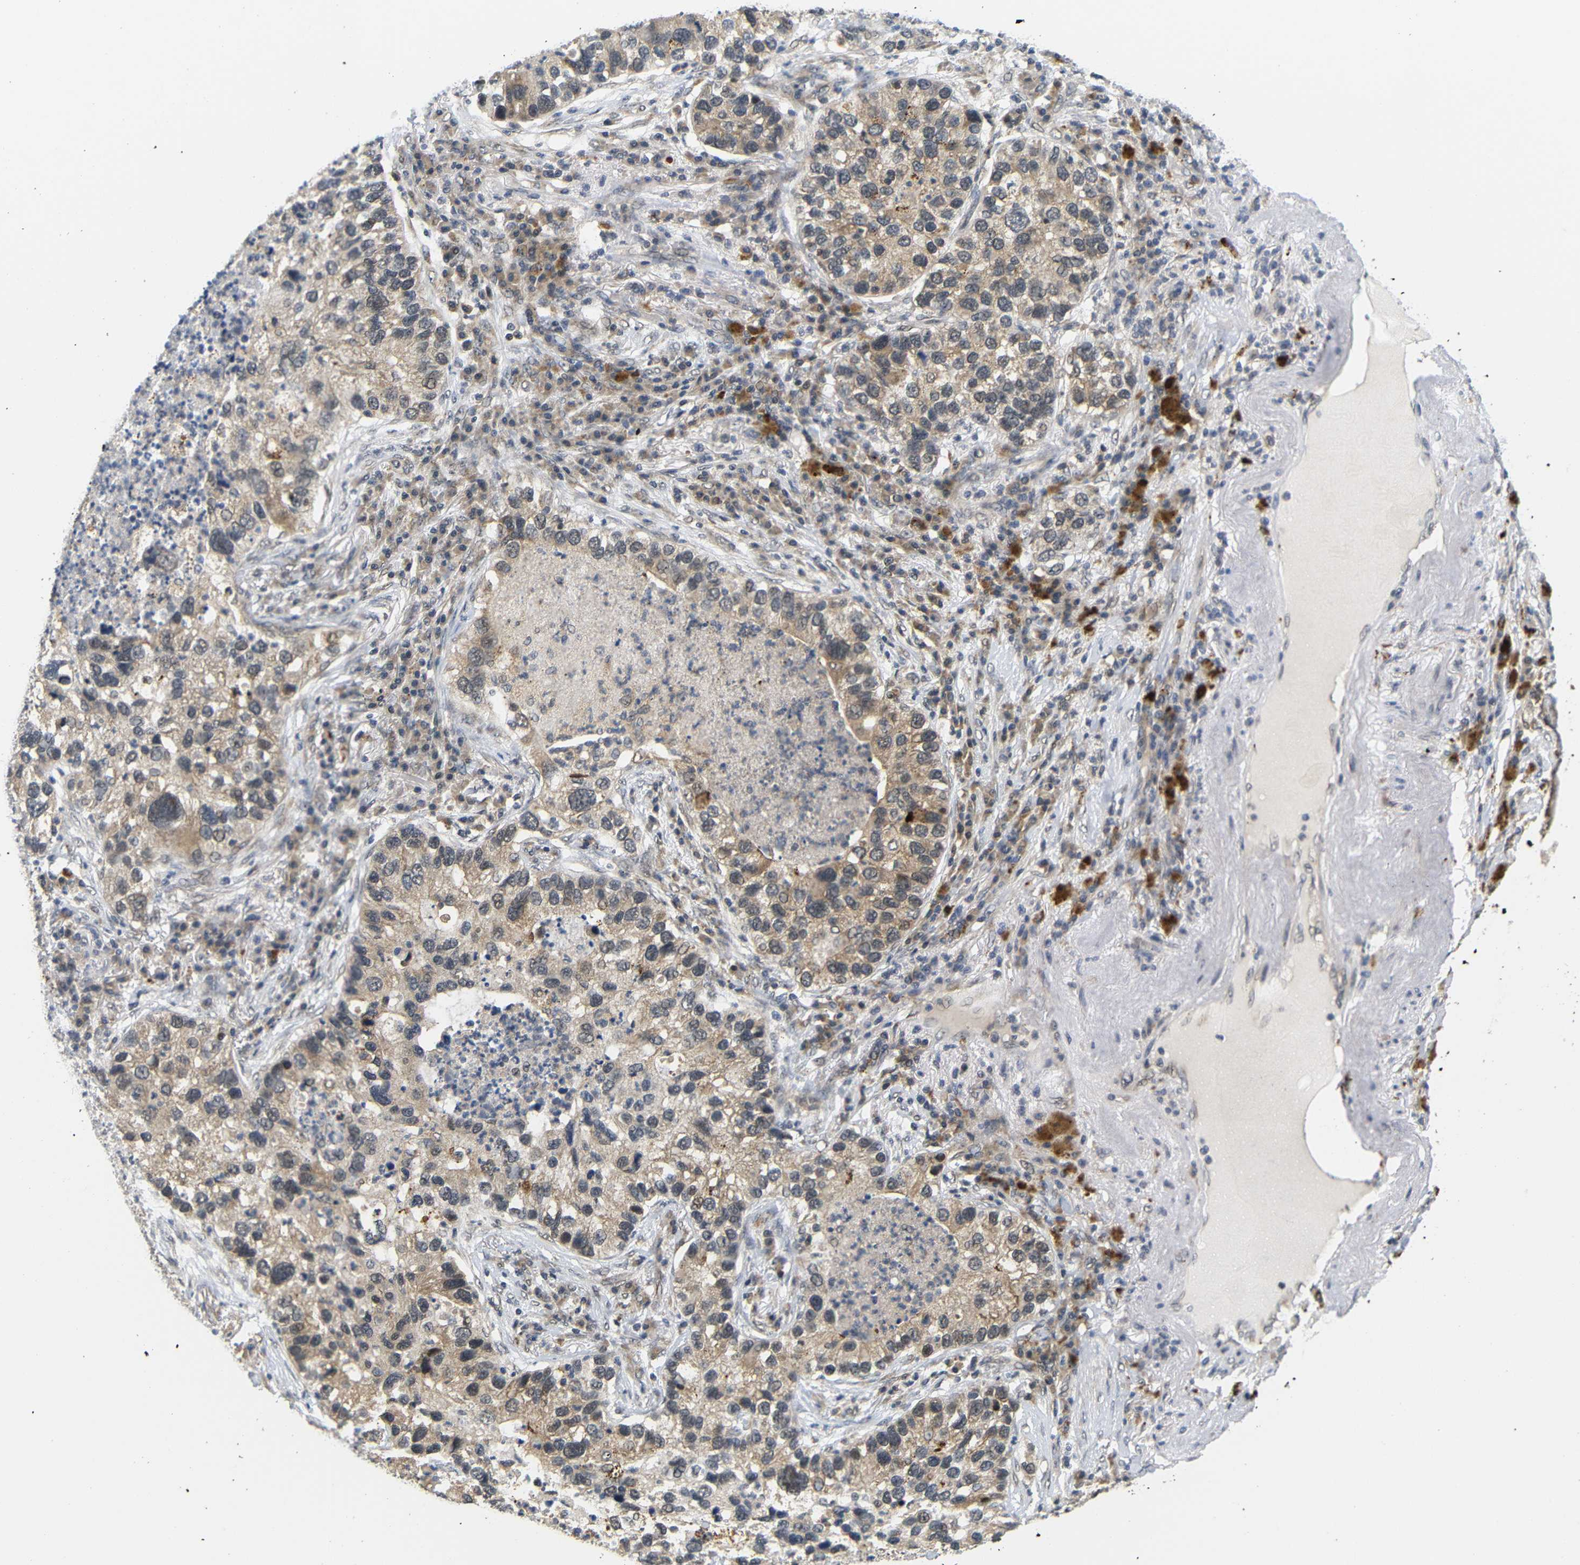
{"staining": {"intensity": "moderate", "quantity": ">75%", "location": "cytoplasmic/membranous"}, "tissue": "lung cancer", "cell_type": "Tumor cells", "image_type": "cancer", "snomed": [{"axis": "morphology", "description": "Normal tissue, NOS"}, {"axis": "morphology", "description": "Adenocarcinoma, NOS"}, {"axis": "topography", "description": "Bronchus"}, {"axis": "topography", "description": "Lung"}], "caption": "Moderate cytoplasmic/membranous staining for a protein is identified in about >75% of tumor cells of adenocarcinoma (lung) using immunohistochemistry (IHC).", "gene": "GJA5", "patient": {"sex": "male", "age": 54}}